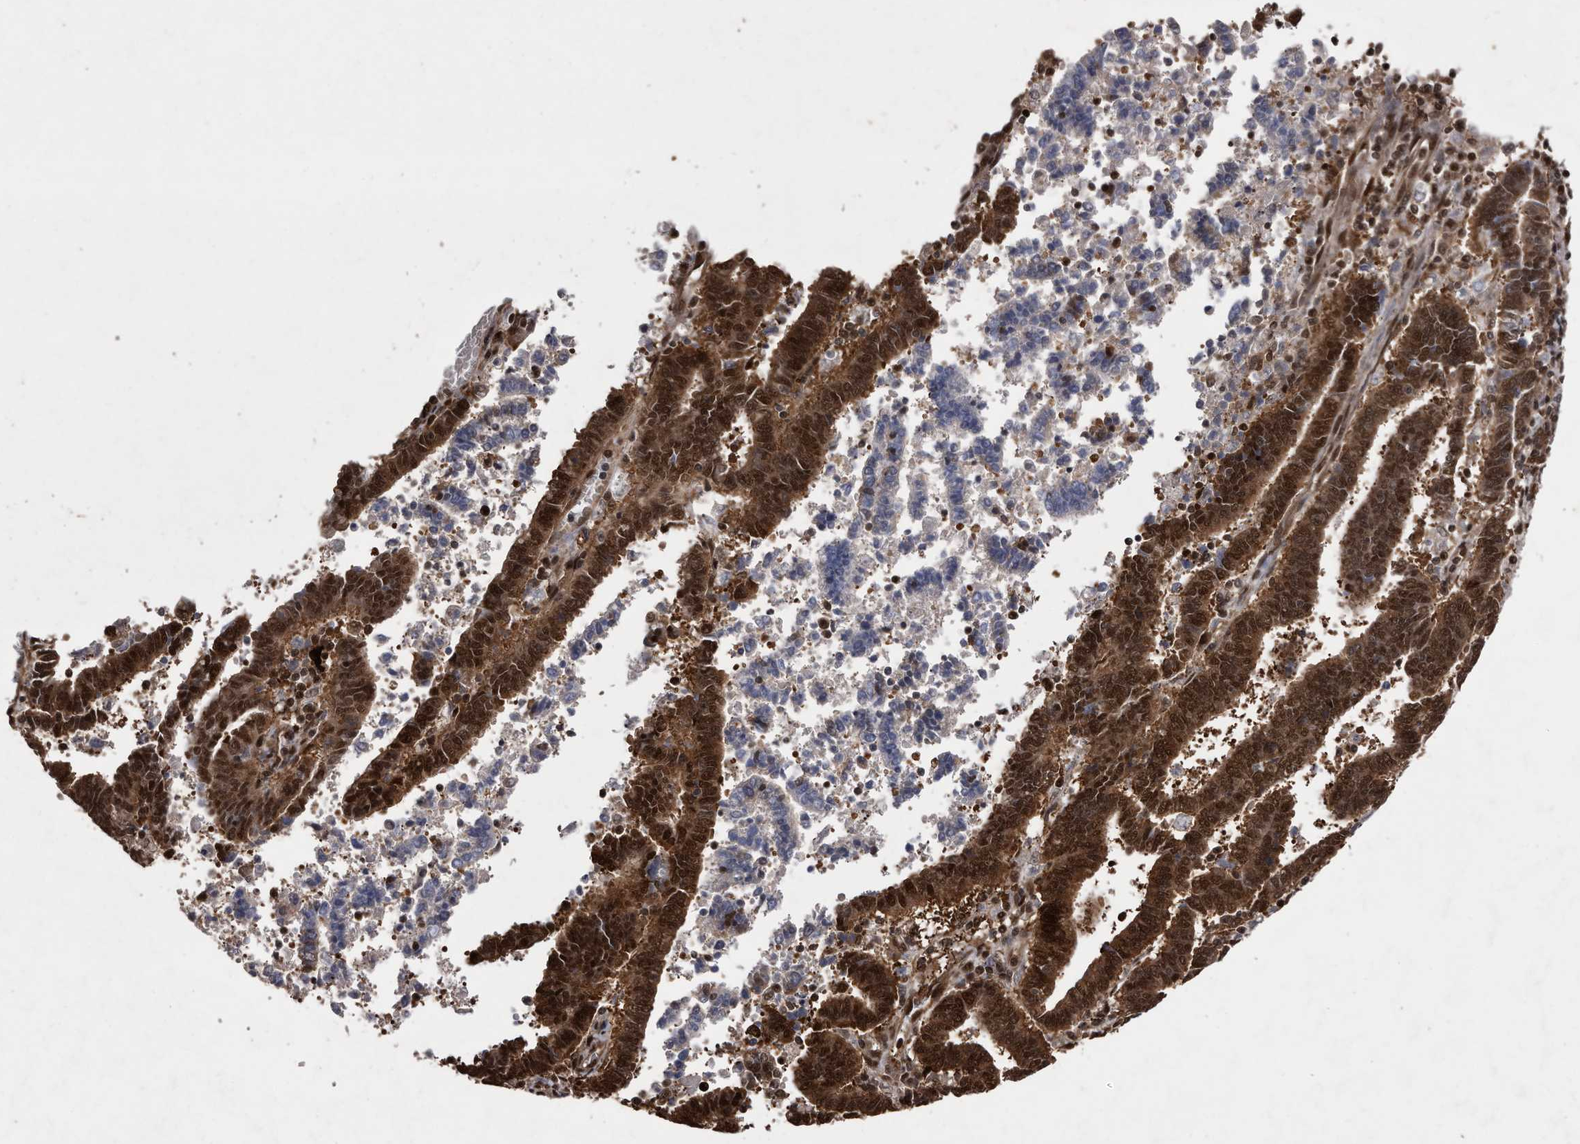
{"staining": {"intensity": "strong", "quantity": ">75%", "location": "cytoplasmic/membranous,nuclear"}, "tissue": "endometrial cancer", "cell_type": "Tumor cells", "image_type": "cancer", "snomed": [{"axis": "morphology", "description": "Adenocarcinoma, NOS"}, {"axis": "topography", "description": "Uterus"}], "caption": "Immunohistochemistry staining of endometrial cancer (adenocarcinoma), which displays high levels of strong cytoplasmic/membranous and nuclear positivity in approximately >75% of tumor cells indicating strong cytoplasmic/membranous and nuclear protein expression. The staining was performed using DAB (brown) for protein detection and nuclei were counterstained in hematoxylin (blue).", "gene": "RAD23B", "patient": {"sex": "female", "age": 83}}